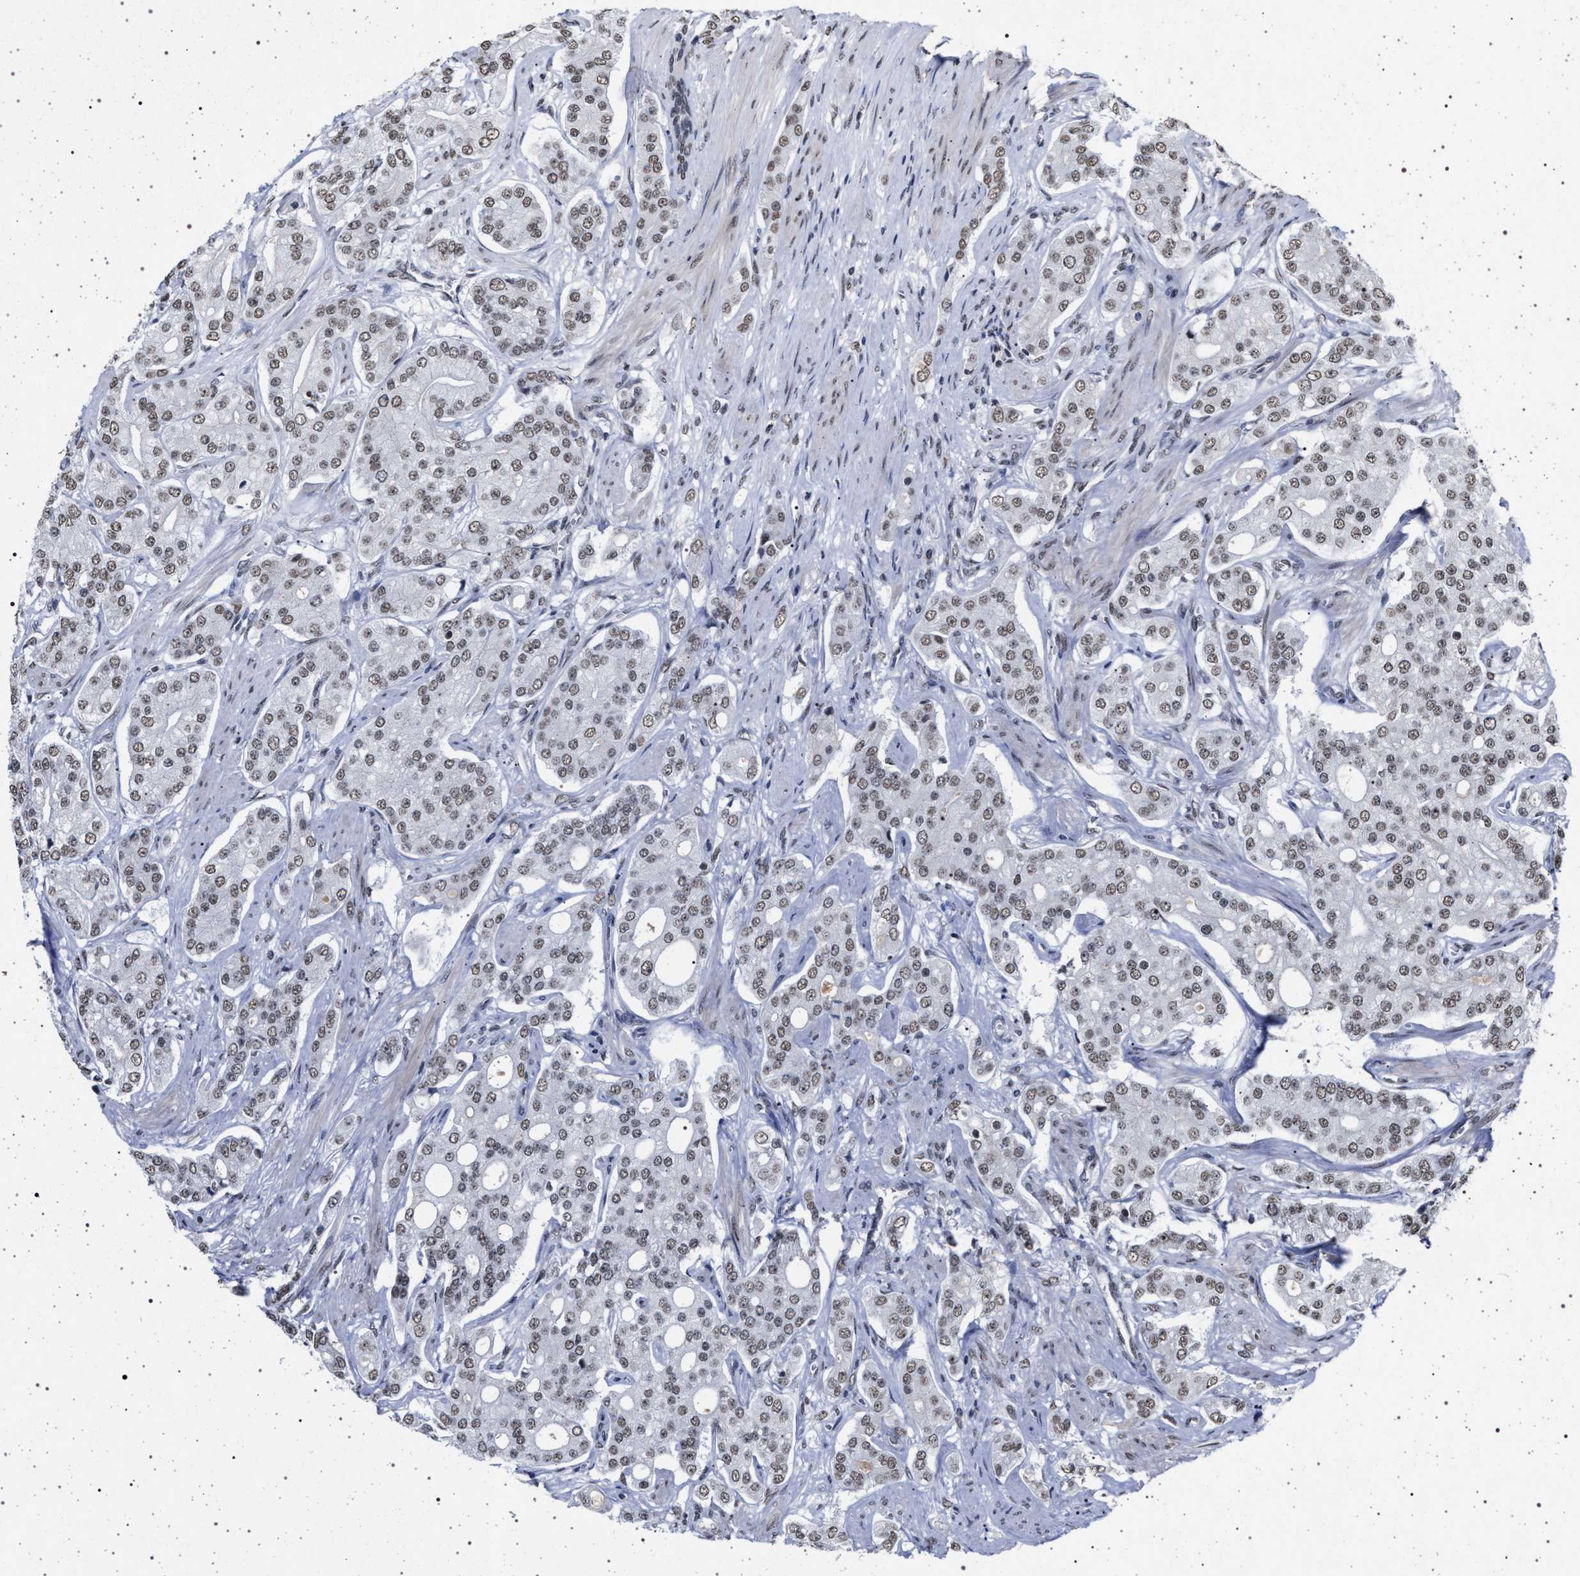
{"staining": {"intensity": "weak", "quantity": ">75%", "location": "nuclear"}, "tissue": "prostate cancer", "cell_type": "Tumor cells", "image_type": "cancer", "snomed": [{"axis": "morphology", "description": "Adenocarcinoma, High grade"}, {"axis": "topography", "description": "Prostate"}], "caption": "This is a micrograph of immunohistochemistry (IHC) staining of adenocarcinoma (high-grade) (prostate), which shows weak staining in the nuclear of tumor cells.", "gene": "PHF12", "patient": {"sex": "male", "age": 71}}